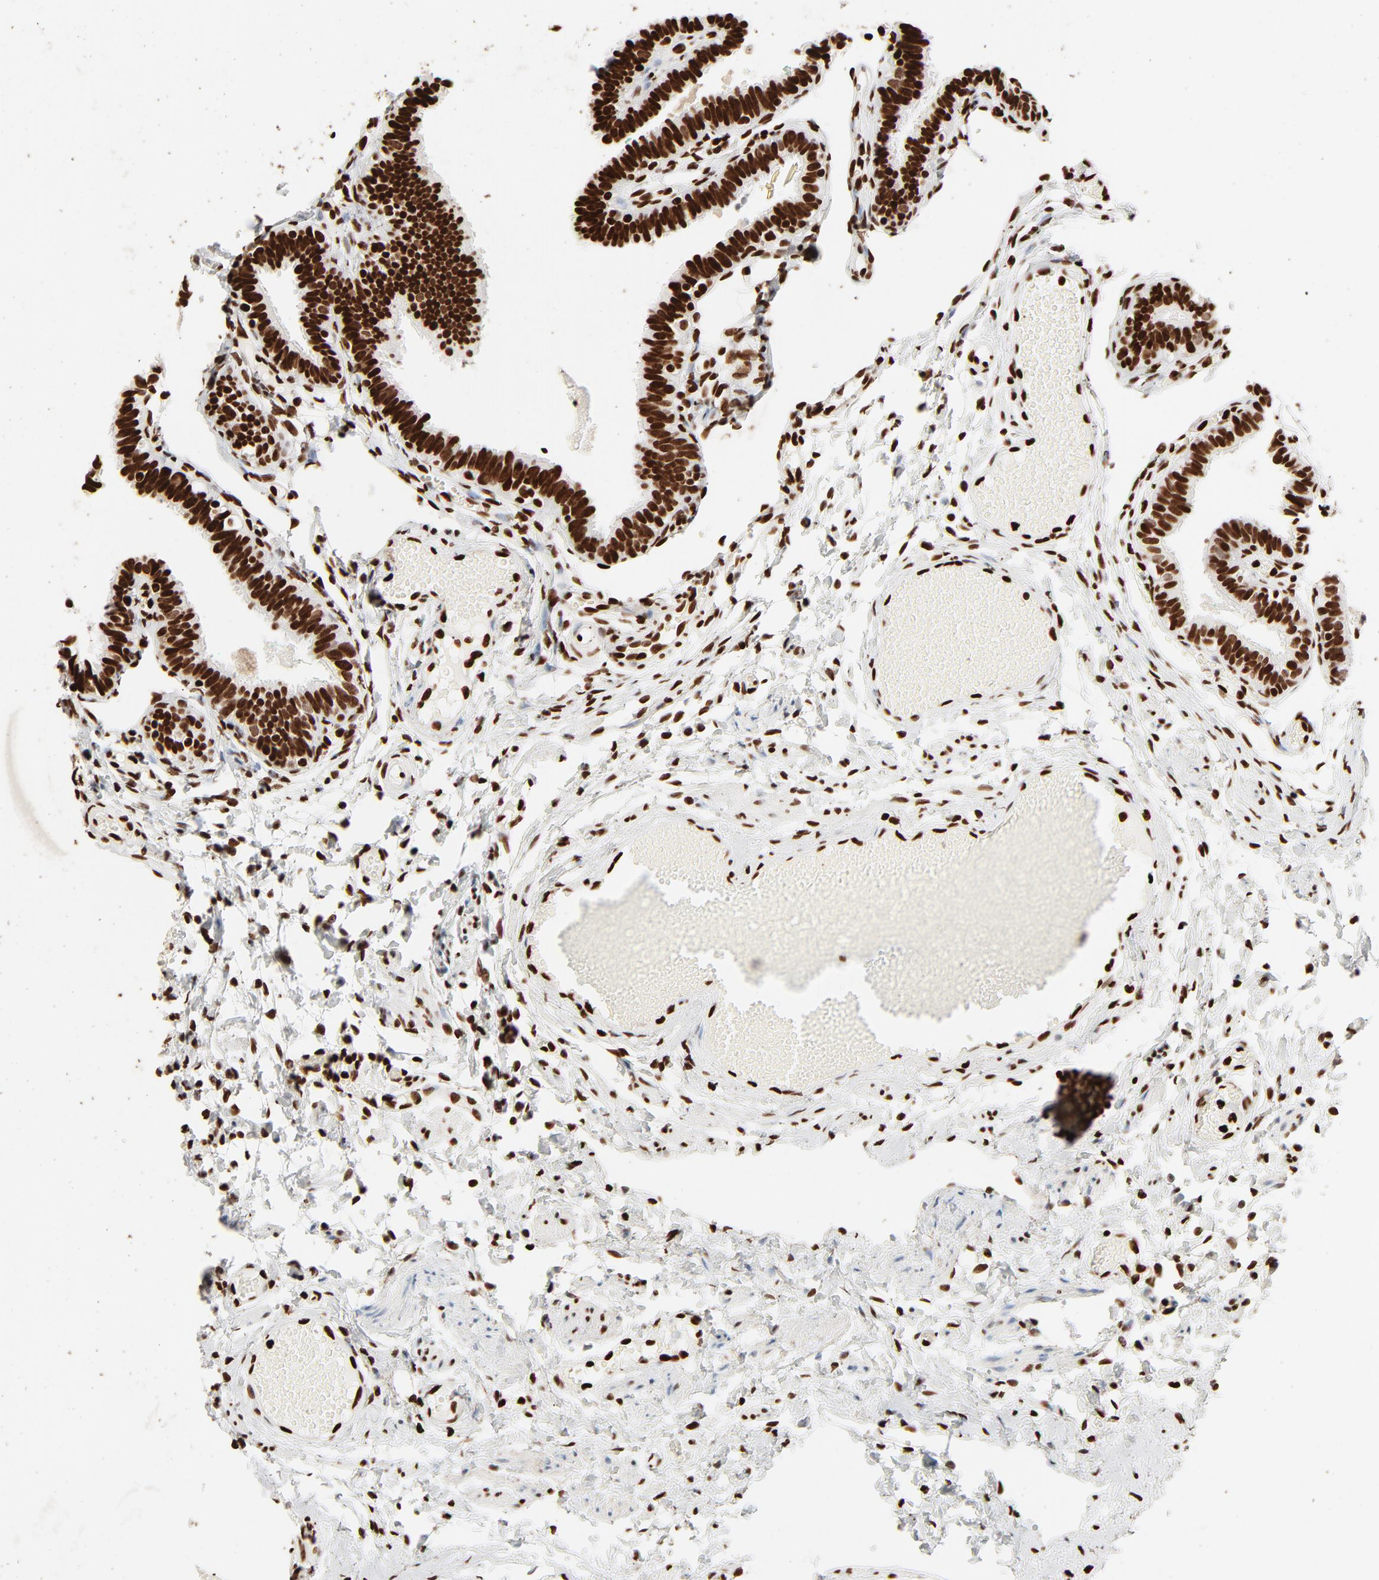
{"staining": {"intensity": "strong", "quantity": ">75%", "location": "nuclear"}, "tissue": "fallopian tube", "cell_type": "Glandular cells", "image_type": "normal", "snomed": [{"axis": "morphology", "description": "Normal tissue, NOS"}, {"axis": "topography", "description": "Fallopian tube"}], "caption": "The histopathology image displays a brown stain indicating the presence of a protein in the nuclear of glandular cells in fallopian tube.", "gene": "HMGB1", "patient": {"sex": "female", "age": 46}}